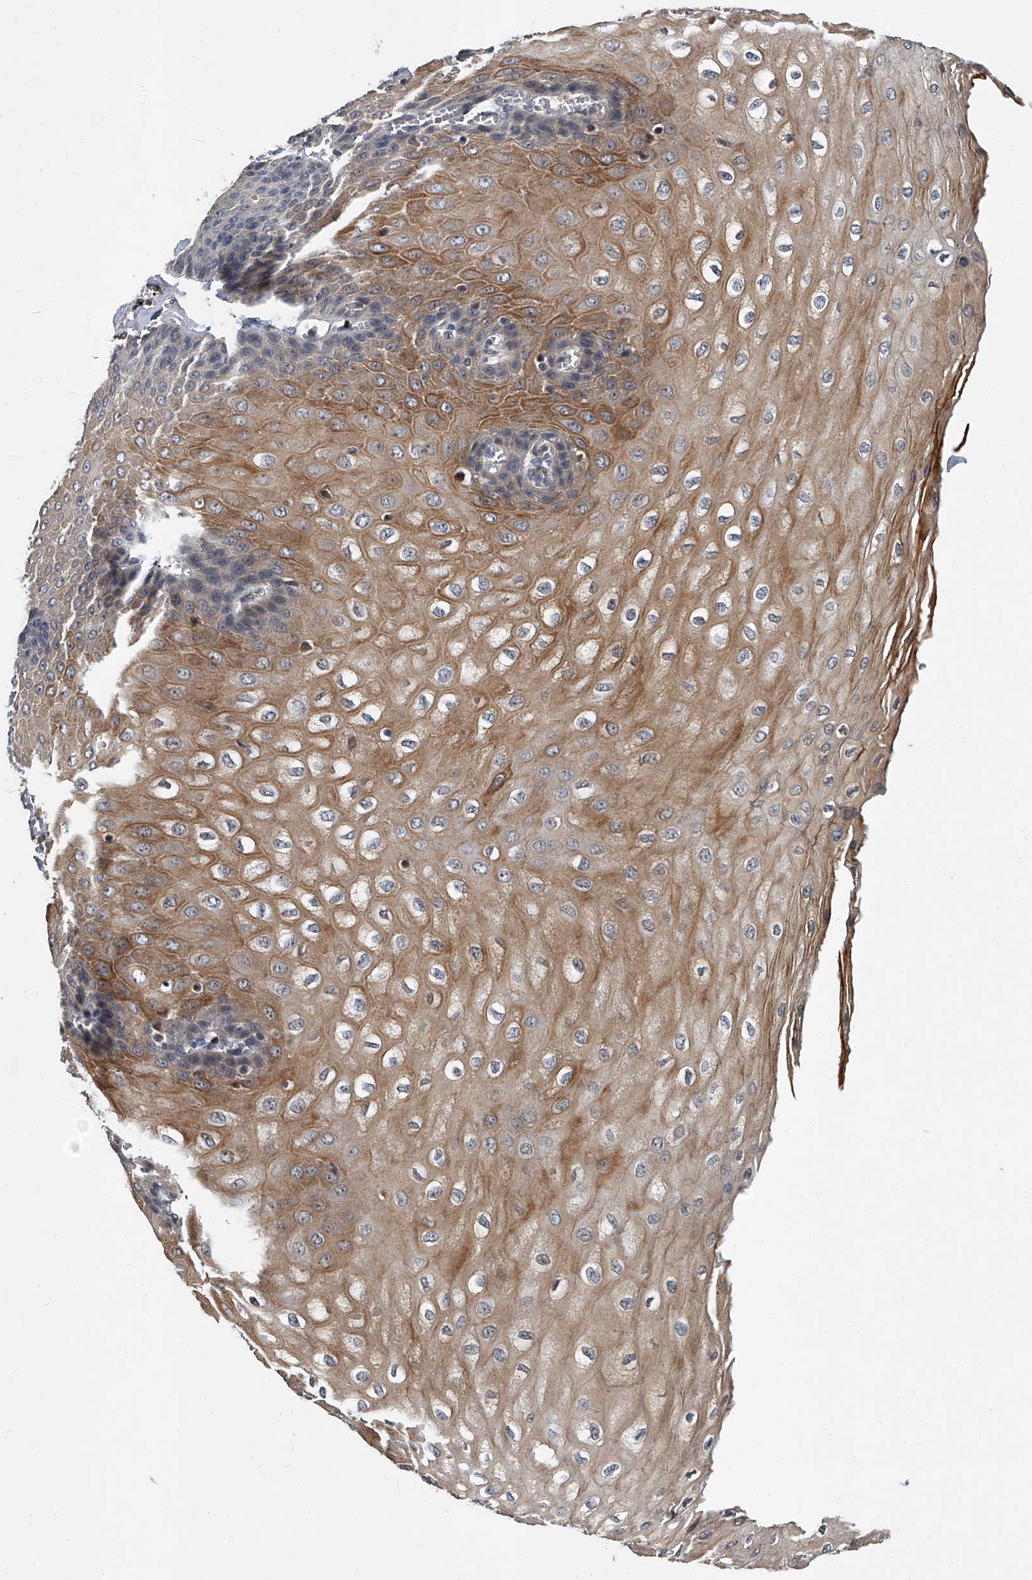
{"staining": {"intensity": "moderate", "quantity": "25%-75%", "location": "cytoplasmic/membranous"}, "tissue": "esophagus", "cell_type": "Squamous epithelial cells", "image_type": "normal", "snomed": [{"axis": "morphology", "description": "Normal tissue, NOS"}, {"axis": "topography", "description": "Esophagus"}], "caption": "Immunohistochemical staining of unremarkable human esophagus displays moderate cytoplasmic/membranous protein staining in about 25%-75% of squamous epithelial cells. (DAB IHC, brown staining for protein, blue staining for nuclei).", "gene": "JAG2", "patient": {"sex": "male", "age": 60}}